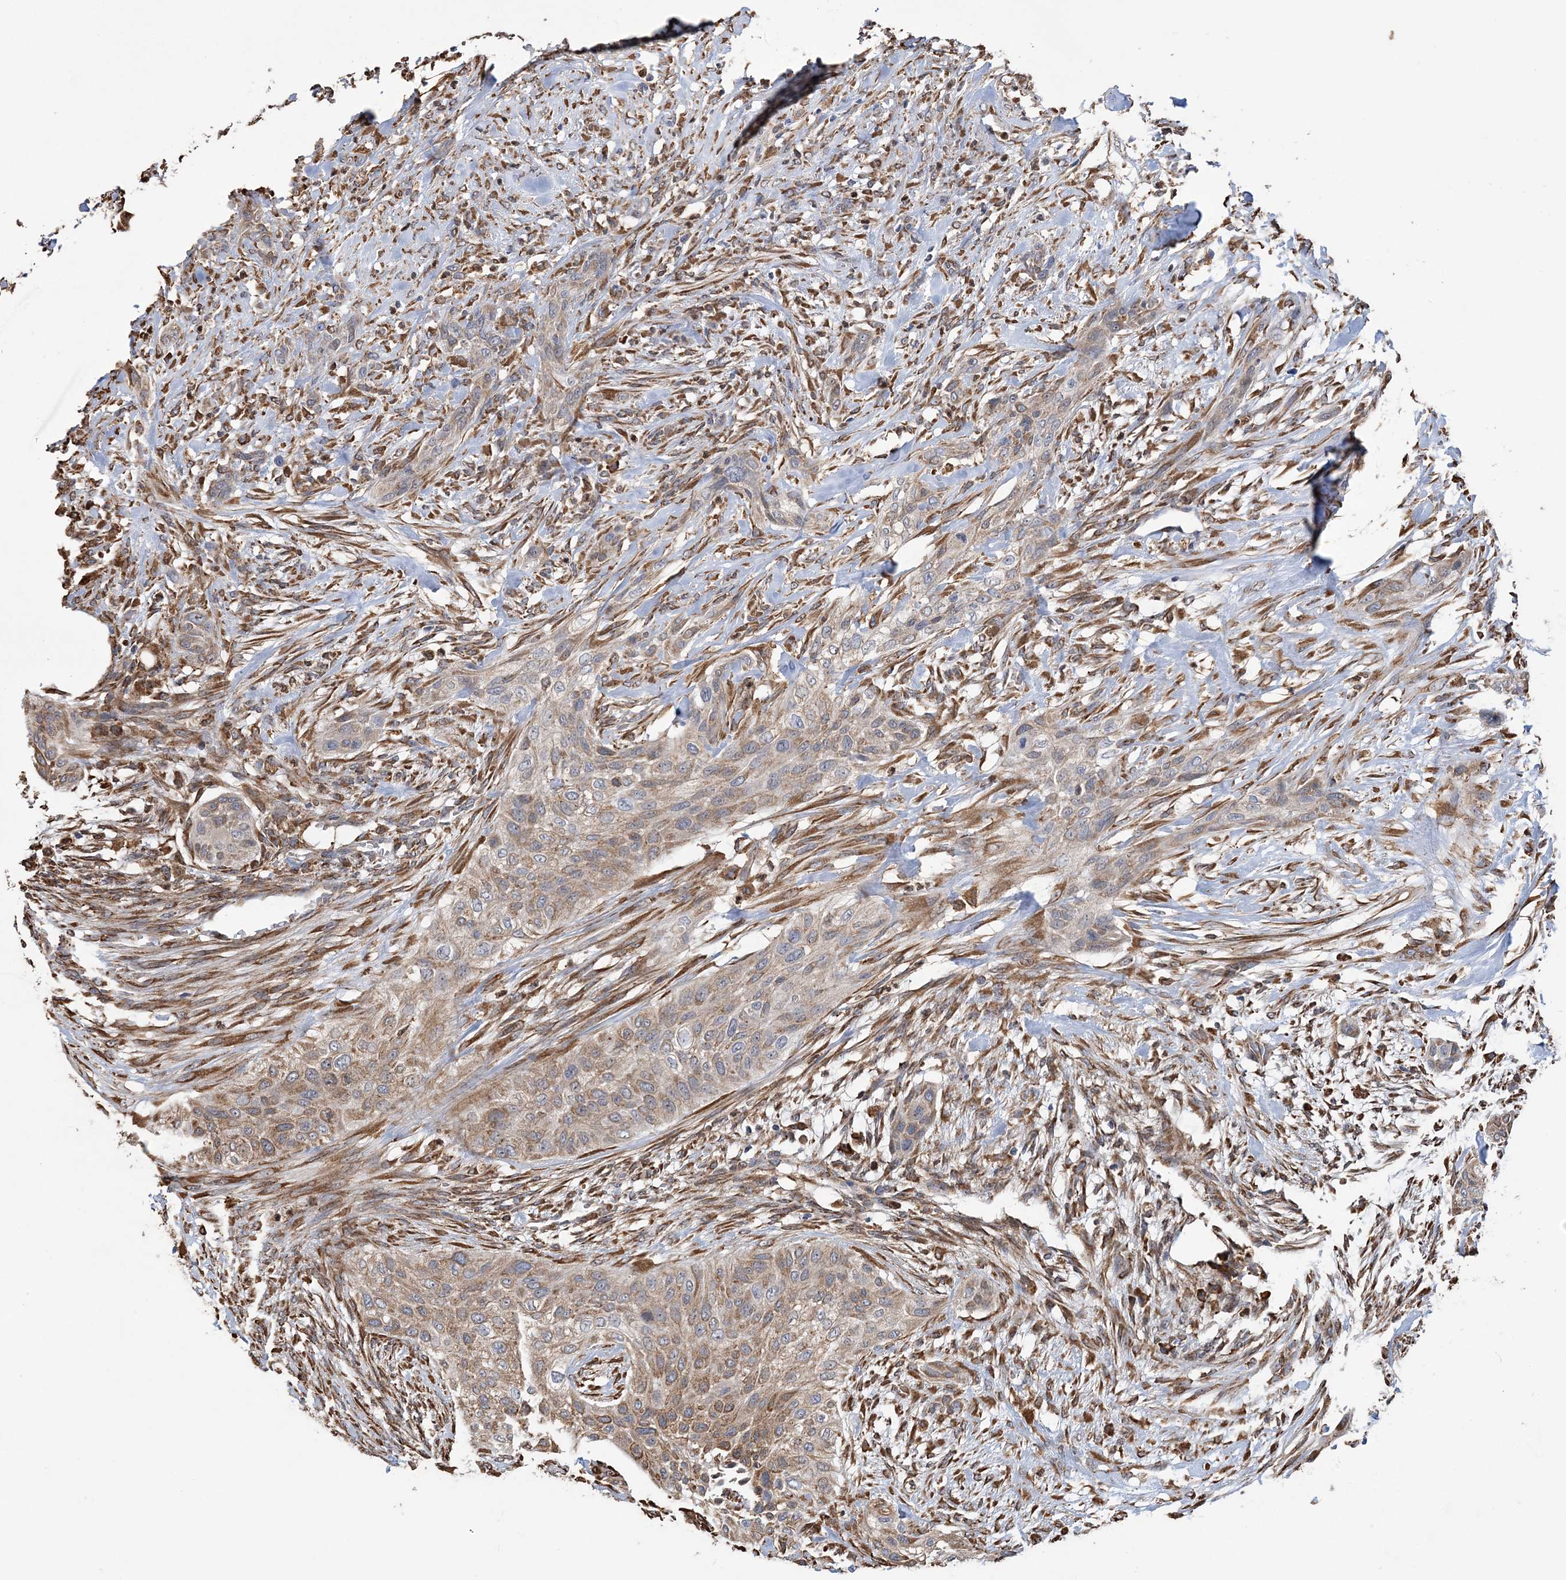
{"staining": {"intensity": "weak", "quantity": "25%-75%", "location": "cytoplasmic/membranous"}, "tissue": "urothelial cancer", "cell_type": "Tumor cells", "image_type": "cancer", "snomed": [{"axis": "morphology", "description": "Urothelial carcinoma, High grade"}, {"axis": "topography", "description": "Urinary bladder"}], "caption": "Immunohistochemical staining of urothelial carcinoma (high-grade) exhibits low levels of weak cytoplasmic/membranous staining in about 25%-75% of tumor cells.", "gene": "WDR12", "patient": {"sex": "male", "age": 35}}